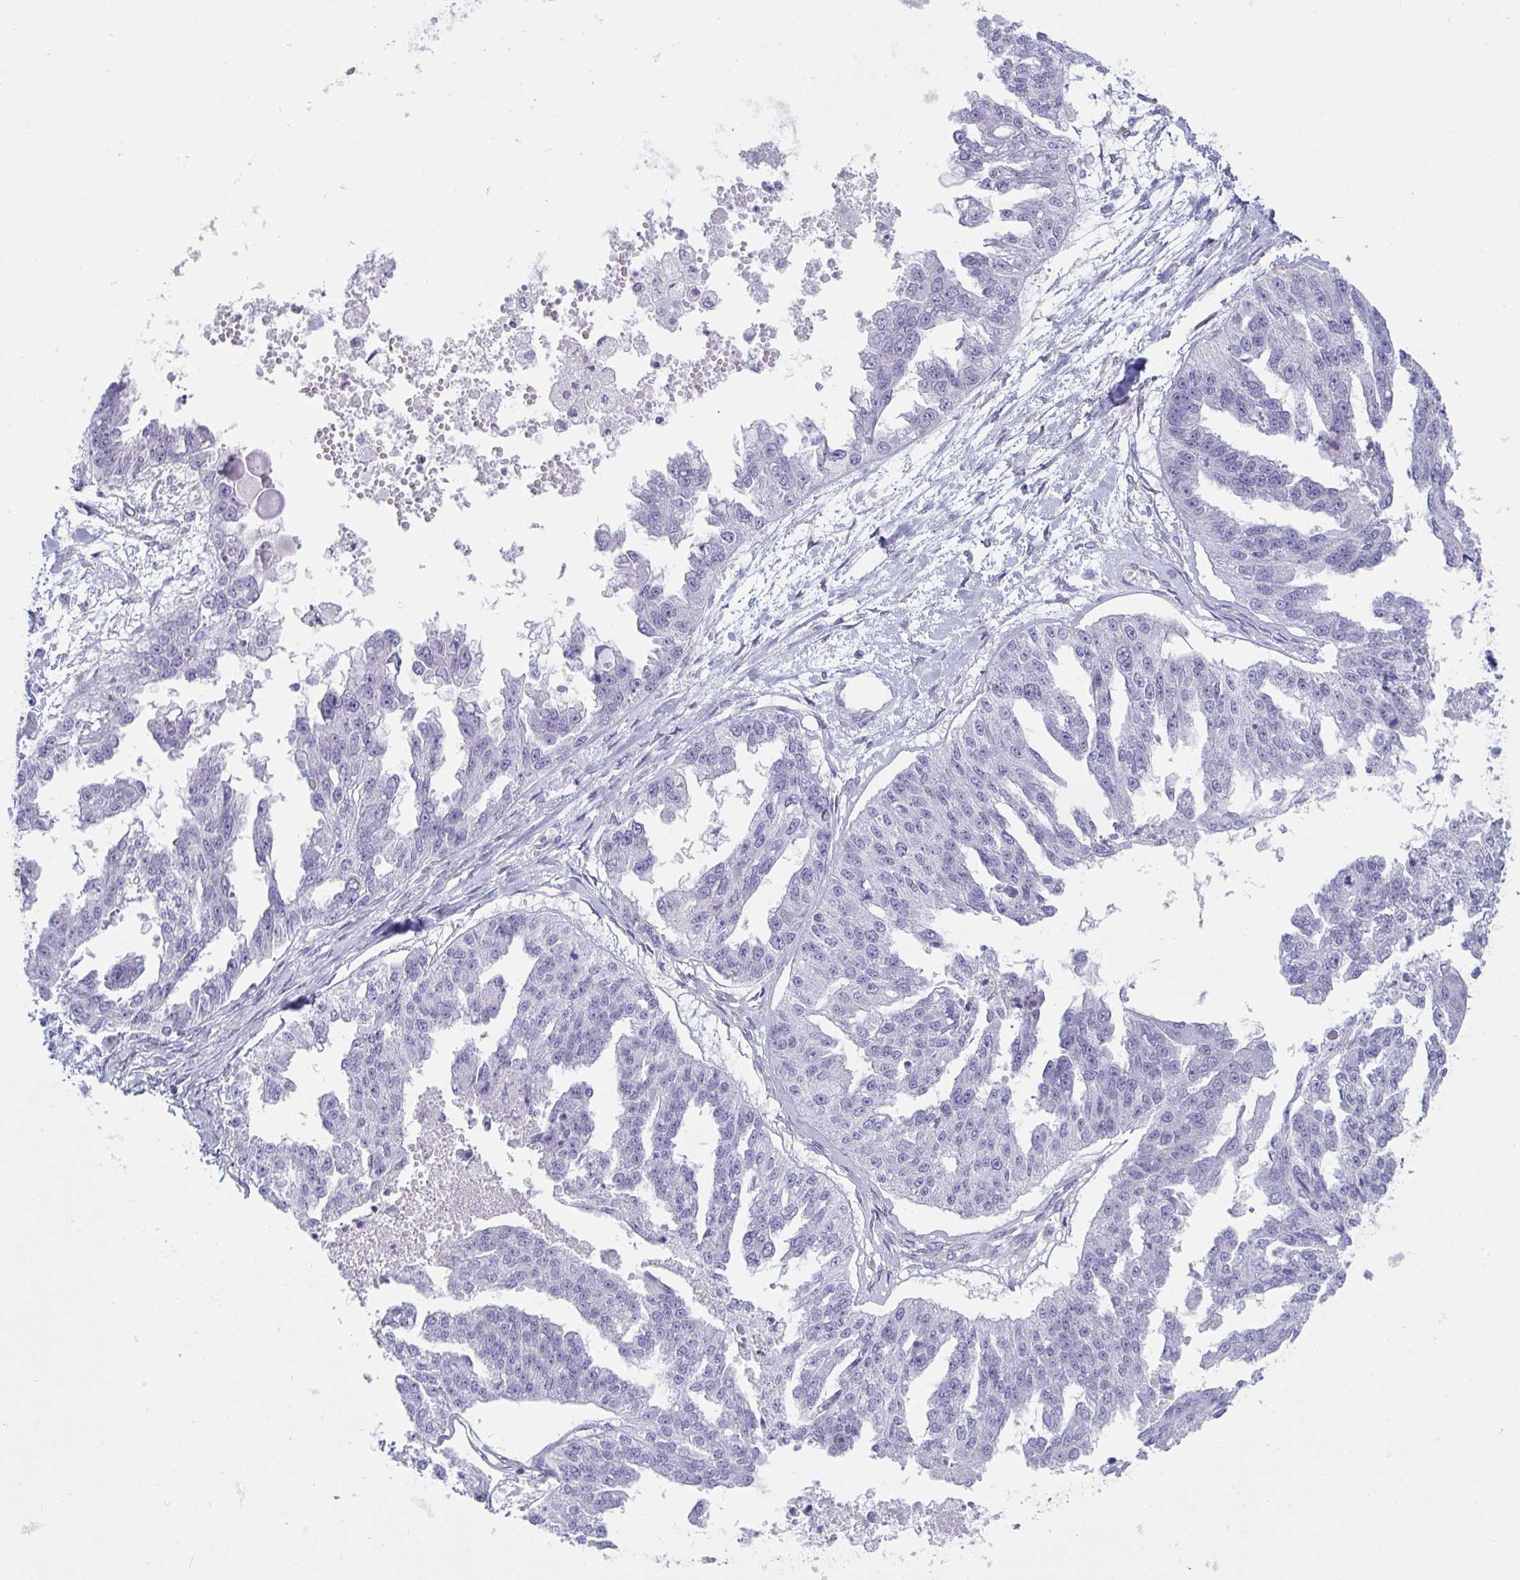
{"staining": {"intensity": "negative", "quantity": "none", "location": "none"}, "tissue": "ovarian cancer", "cell_type": "Tumor cells", "image_type": "cancer", "snomed": [{"axis": "morphology", "description": "Cystadenocarcinoma, serous, NOS"}, {"axis": "topography", "description": "Ovary"}], "caption": "Ovarian cancer stained for a protein using immunohistochemistry (IHC) shows no positivity tumor cells.", "gene": "SHROOM1", "patient": {"sex": "female", "age": 58}}